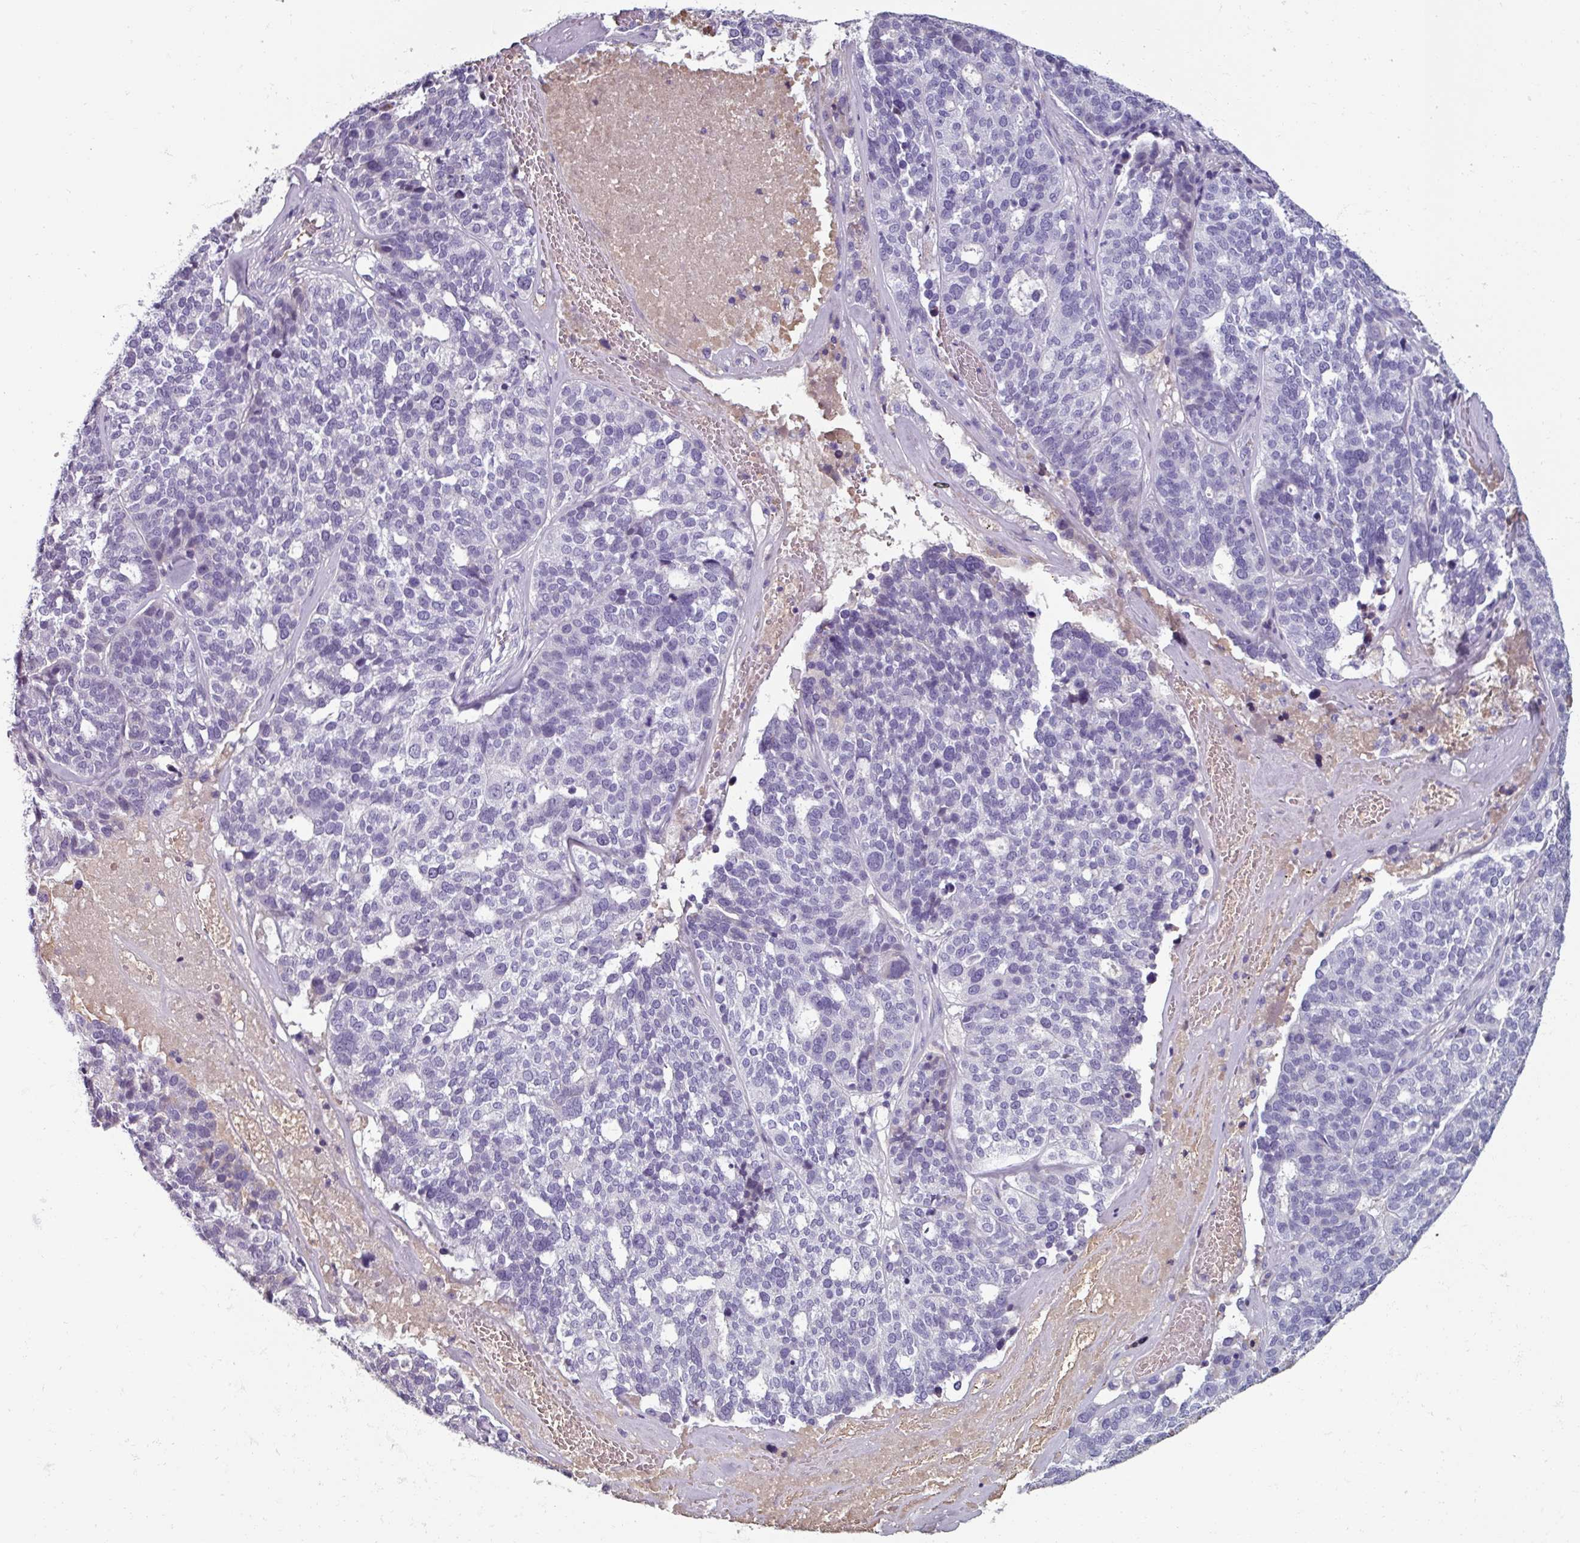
{"staining": {"intensity": "negative", "quantity": "none", "location": "none"}, "tissue": "ovarian cancer", "cell_type": "Tumor cells", "image_type": "cancer", "snomed": [{"axis": "morphology", "description": "Cystadenocarcinoma, serous, NOS"}, {"axis": "topography", "description": "Ovary"}], "caption": "Tumor cells show no significant protein positivity in ovarian cancer.", "gene": "SPESP1", "patient": {"sex": "female", "age": 59}}